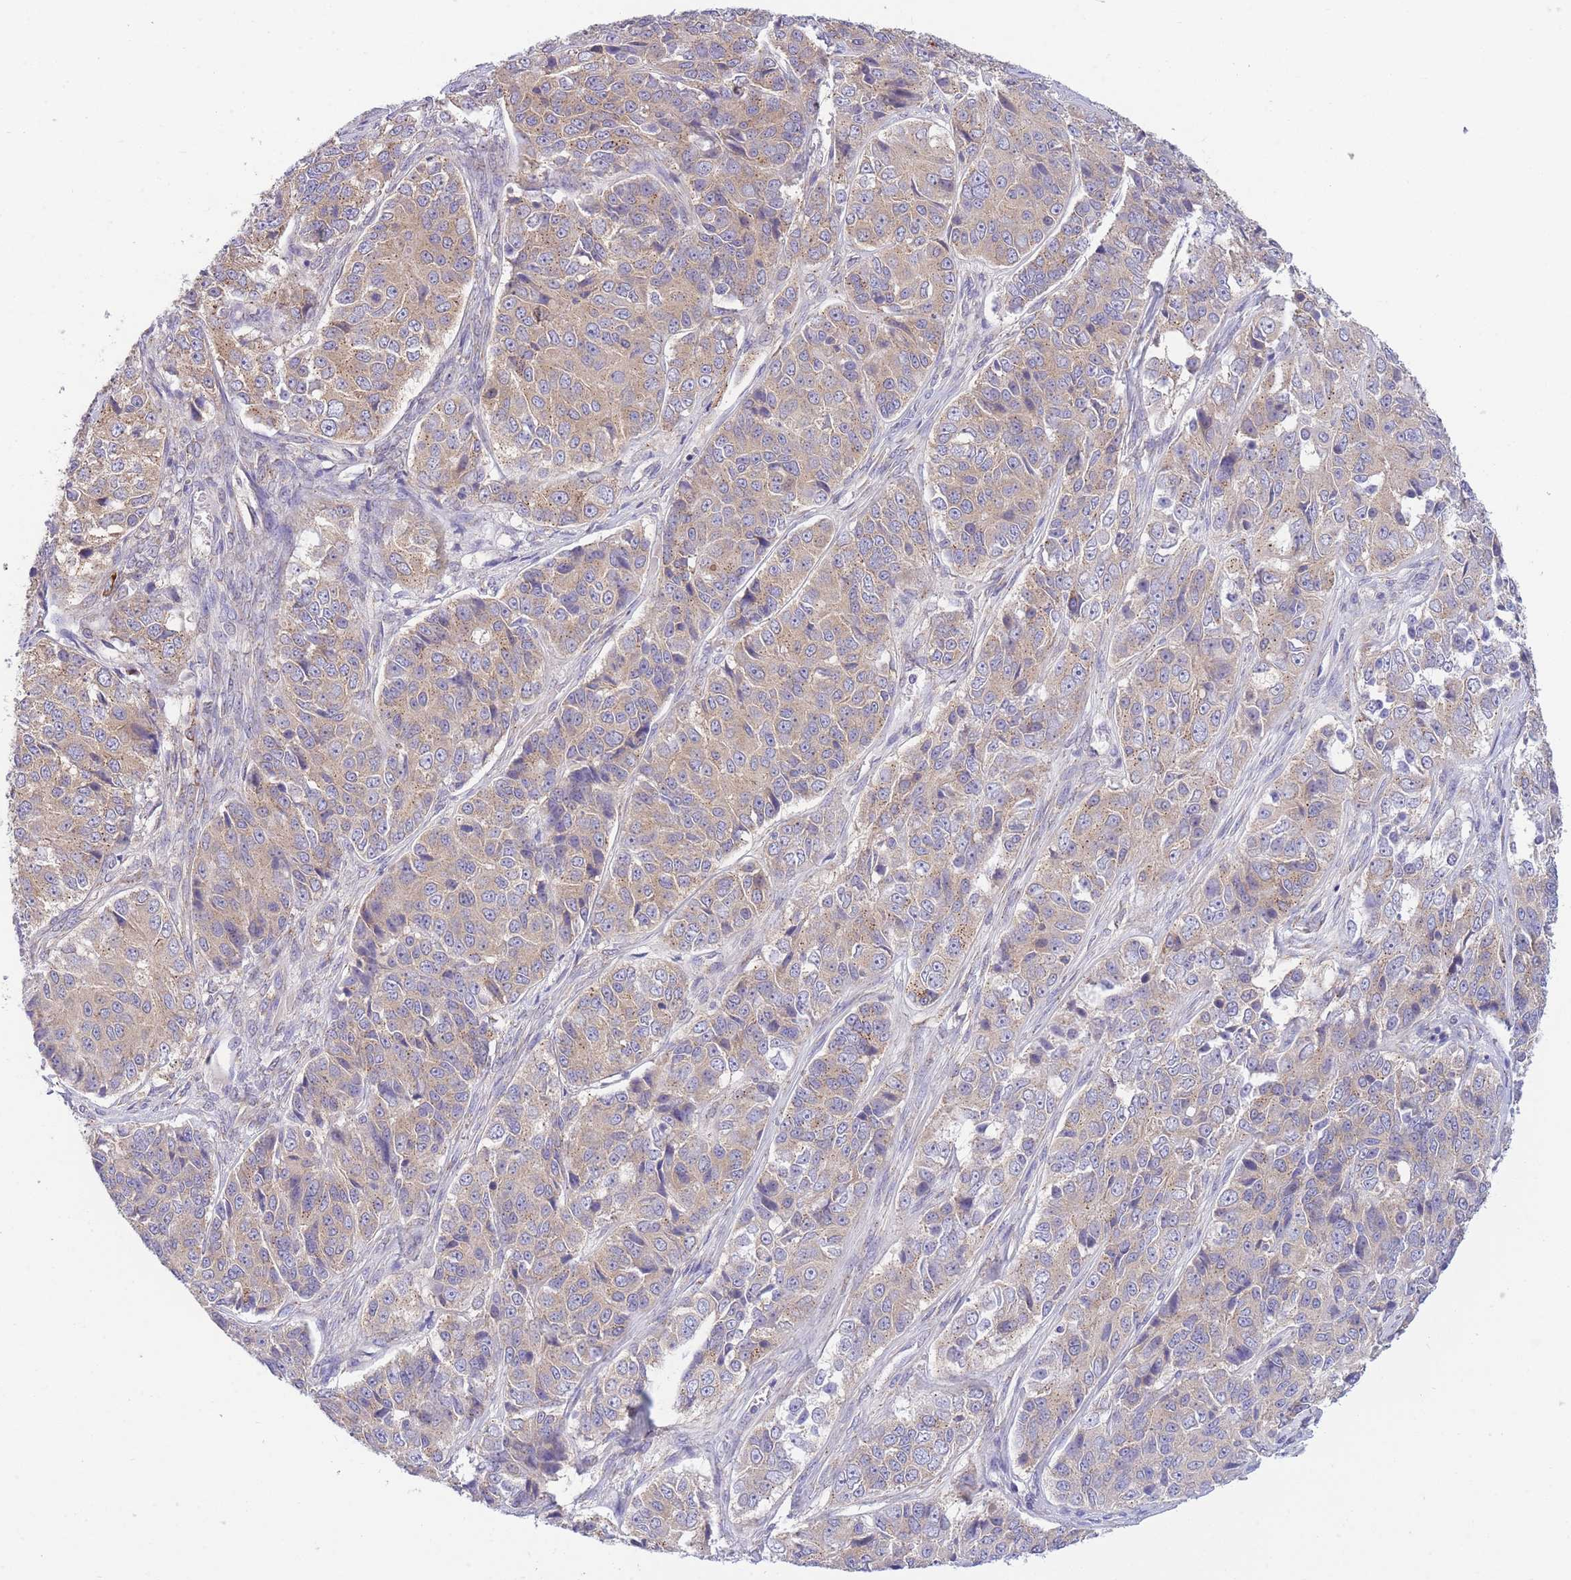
{"staining": {"intensity": "moderate", "quantity": "<25%", "location": "cytoplasmic/membranous"}, "tissue": "ovarian cancer", "cell_type": "Tumor cells", "image_type": "cancer", "snomed": [{"axis": "morphology", "description": "Carcinoma, endometroid"}, {"axis": "topography", "description": "Ovary"}], "caption": "Immunohistochemical staining of ovarian cancer (endometroid carcinoma) exhibits low levels of moderate cytoplasmic/membranous protein expression in approximately <25% of tumor cells.", "gene": "COPG2", "patient": {"sex": "female", "age": 51}}